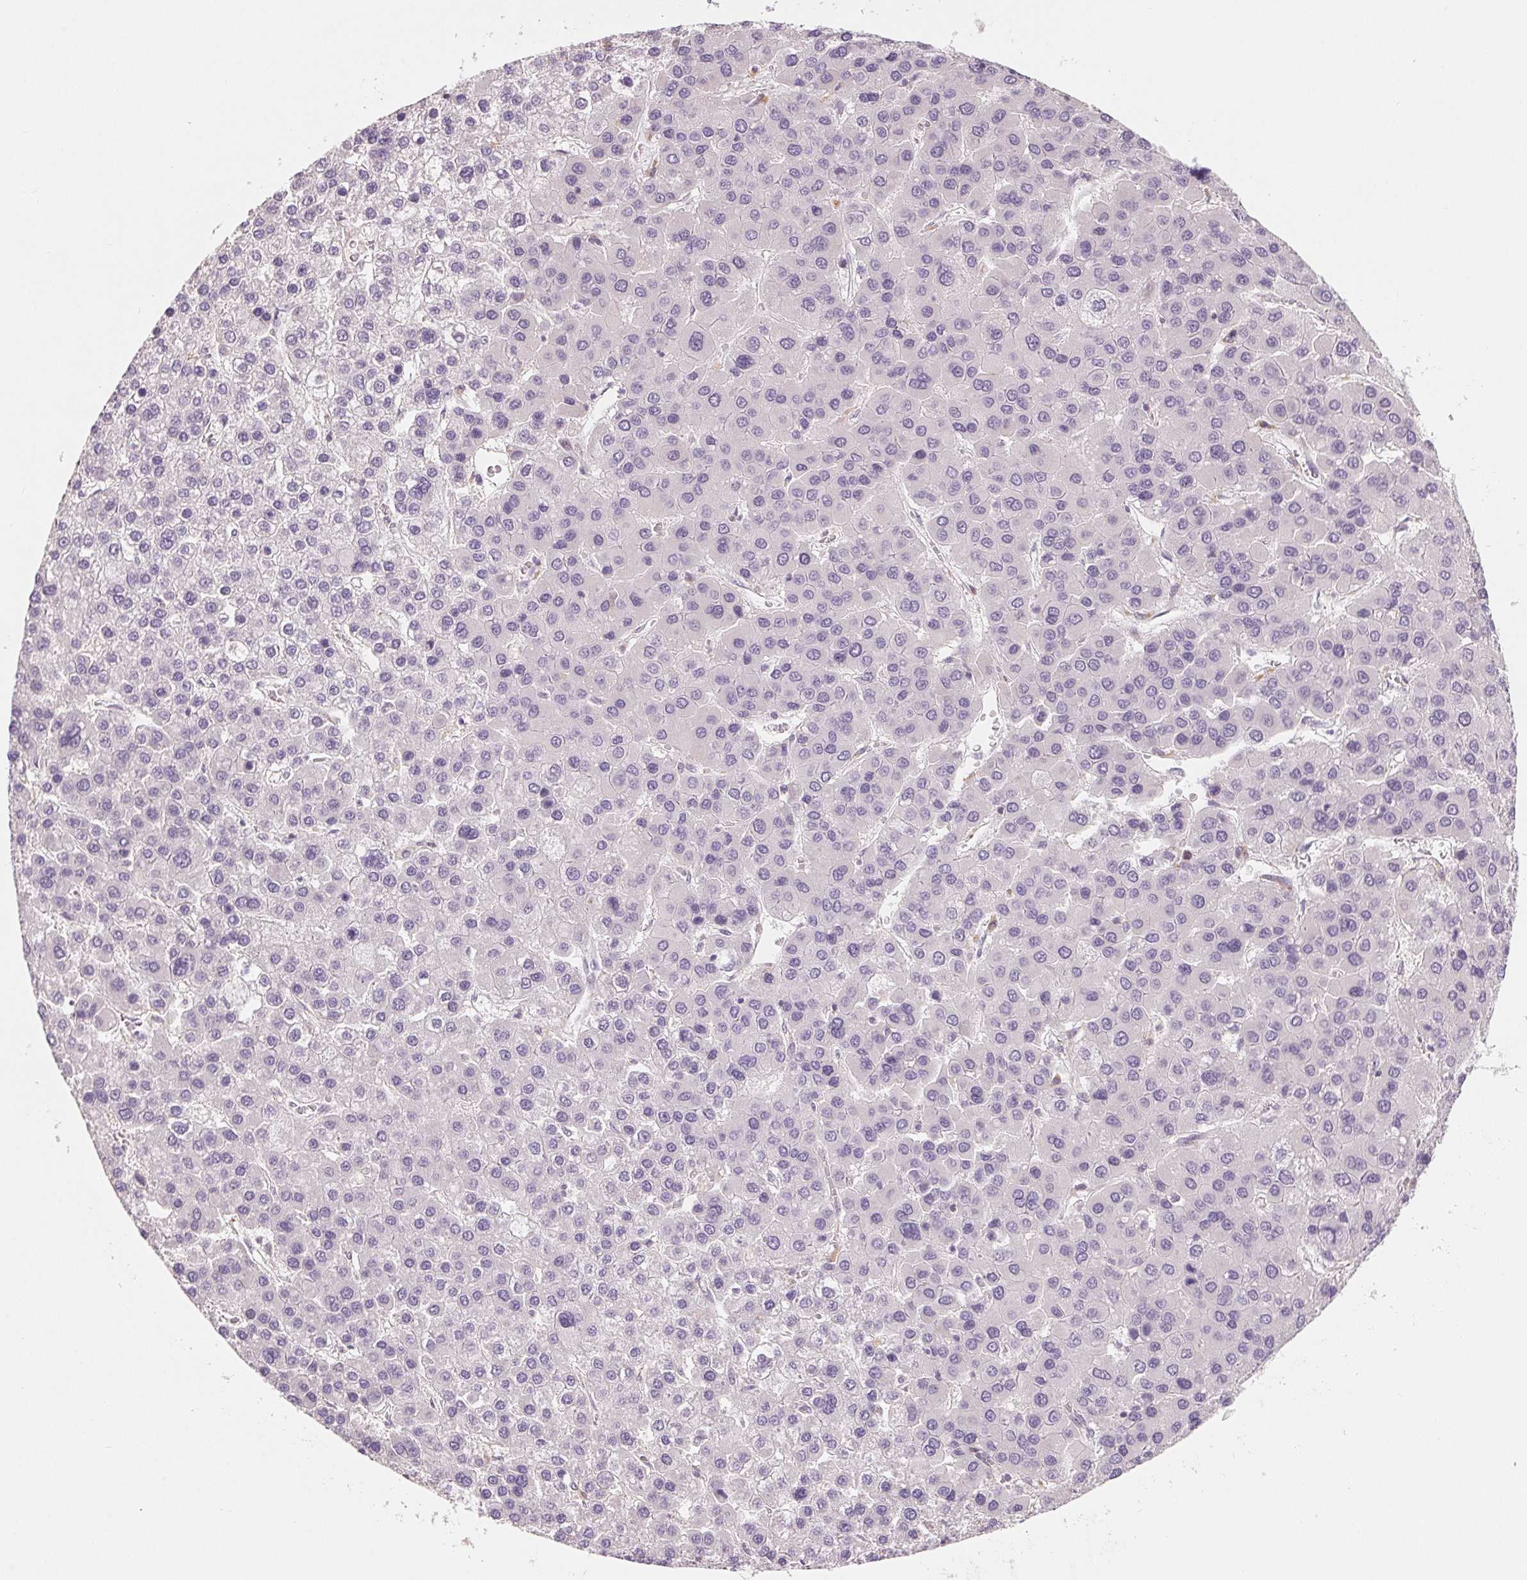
{"staining": {"intensity": "negative", "quantity": "none", "location": "none"}, "tissue": "liver cancer", "cell_type": "Tumor cells", "image_type": "cancer", "snomed": [{"axis": "morphology", "description": "Carcinoma, Hepatocellular, NOS"}, {"axis": "topography", "description": "Liver"}], "caption": "Immunohistochemistry of human liver hepatocellular carcinoma exhibits no positivity in tumor cells.", "gene": "VTCN1", "patient": {"sex": "female", "age": 41}}